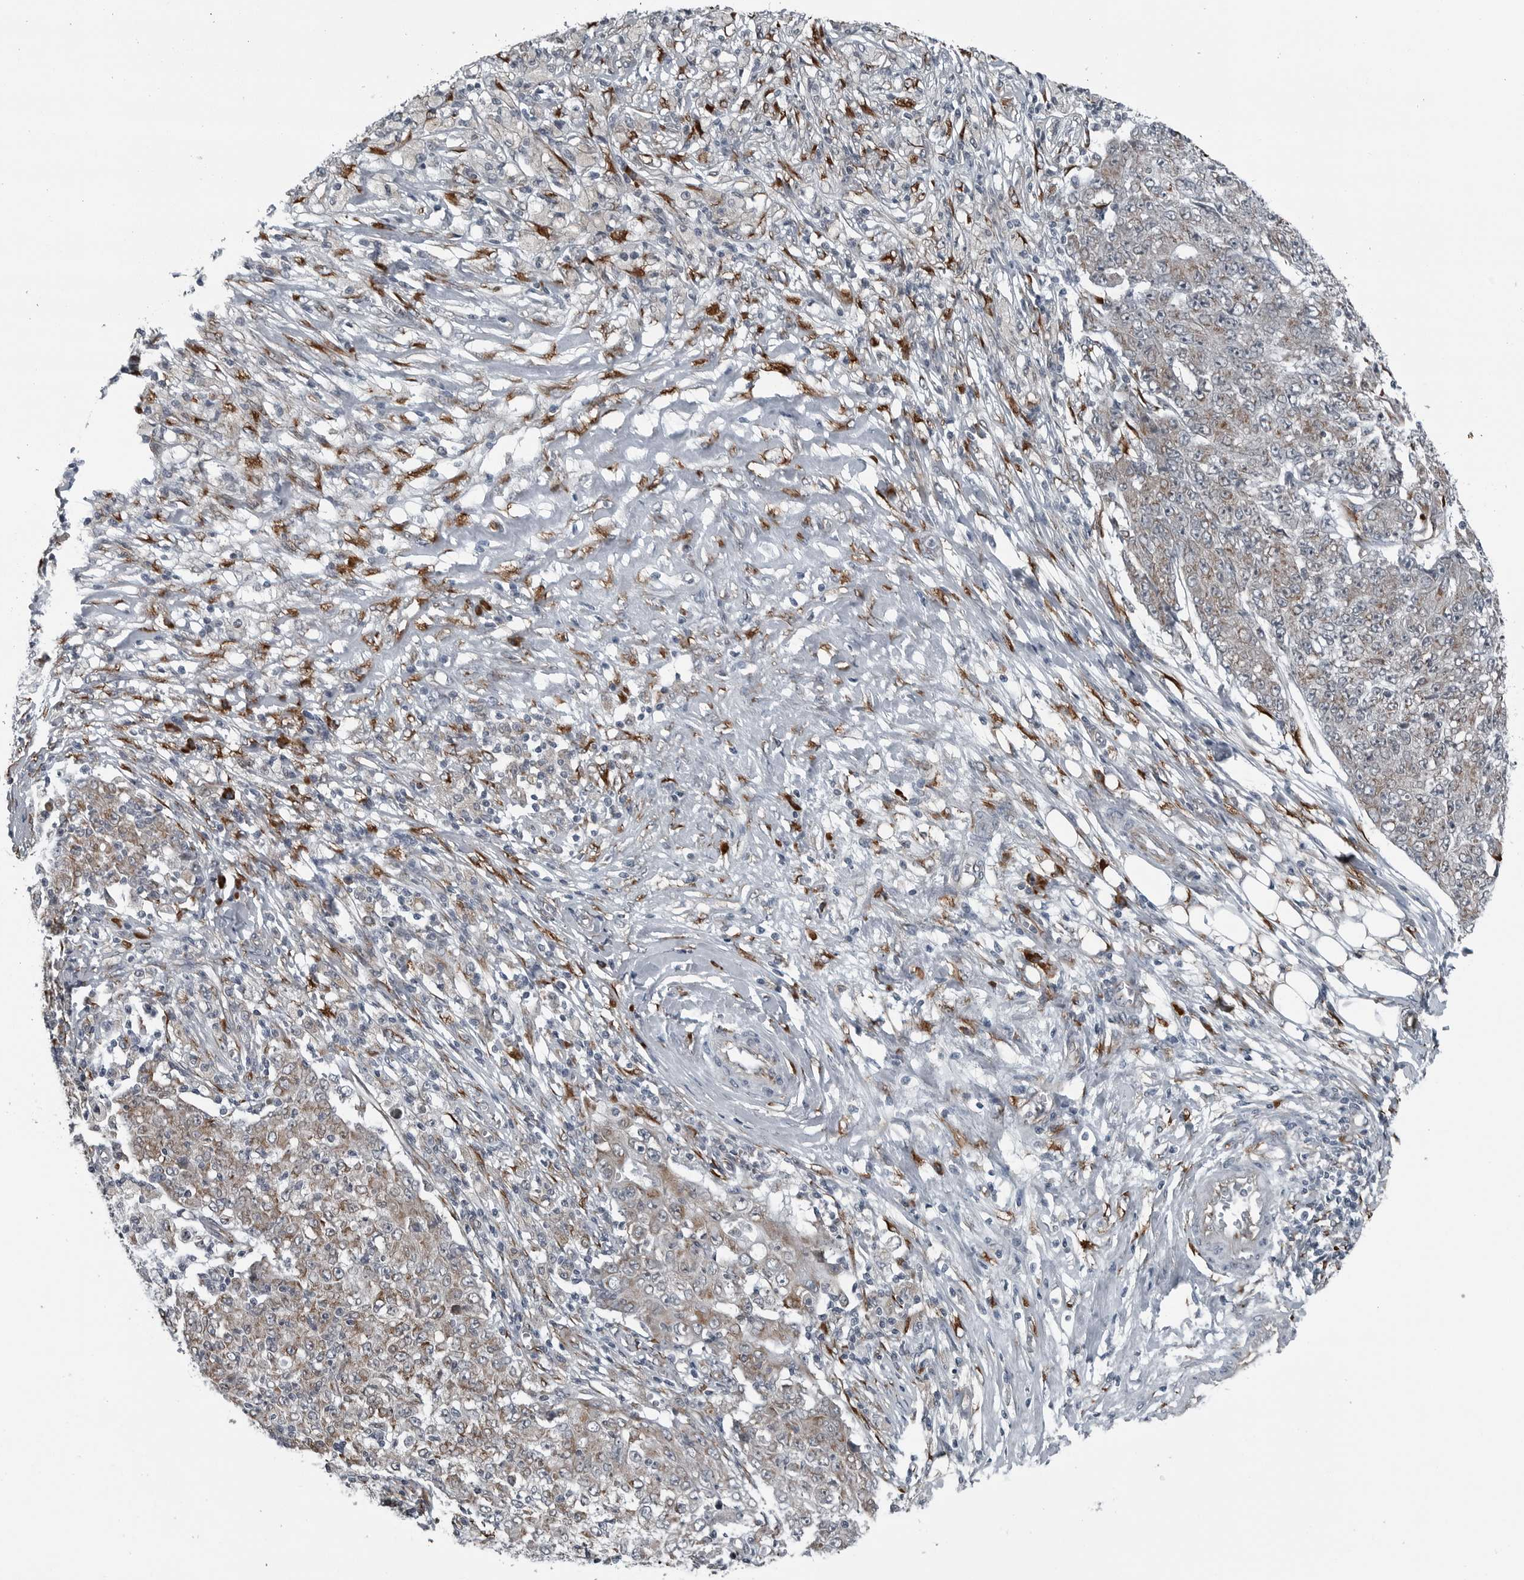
{"staining": {"intensity": "weak", "quantity": "25%-75%", "location": "cytoplasmic/membranous"}, "tissue": "ovarian cancer", "cell_type": "Tumor cells", "image_type": "cancer", "snomed": [{"axis": "morphology", "description": "Carcinoma, endometroid"}, {"axis": "topography", "description": "Ovary"}], "caption": "Immunohistochemical staining of human ovarian cancer (endometroid carcinoma) exhibits low levels of weak cytoplasmic/membranous protein expression in about 25%-75% of tumor cells.", "gene": "CEP85", "patient": {"sex": "female", "age": 42}}